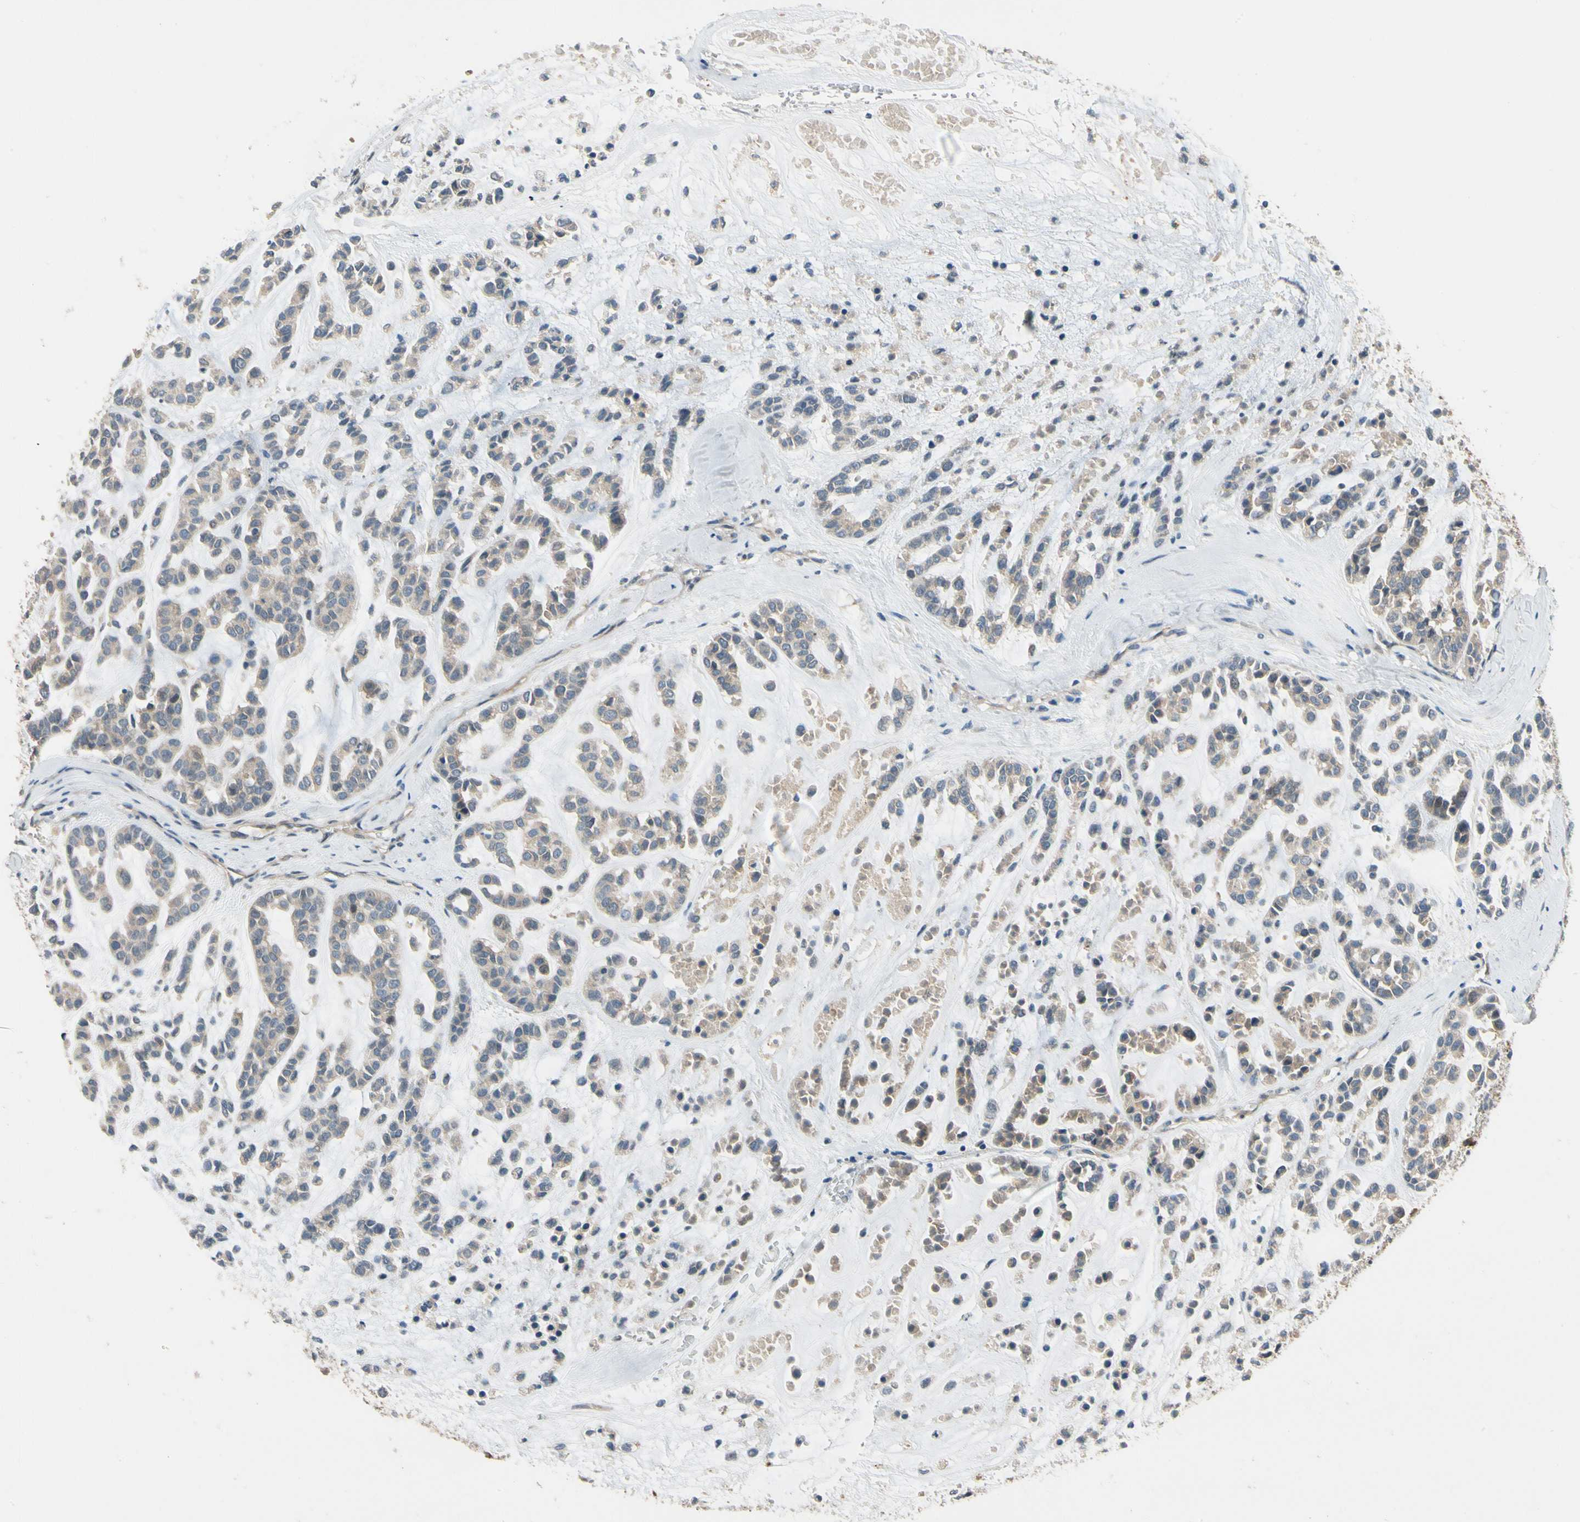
{"staining": {"intensity": "weak", "quantity": "25%-75%", "location": "cytoplasmic/membranous"}, "tissue": "head and neck cancer", "cell_type": "Tumor cells", "image_type": "cancer", "snomed": [{"axis": "morphology", "description": "Adenocarcinoma, NOS"}, {"axis": "morphology", "description": "Adenoma, NOS"}, {"axis": "topography", "description": "Head-Neck"}], "caption": "IHC image of head and neck adenoma stained for a protein (brown), which reveals low levels of weak cytoplasmic/membranous positivity in about 25%-75% of tumor cells.", "gene": "MST1R", "patient": {"sex": "female", "age": 55}}